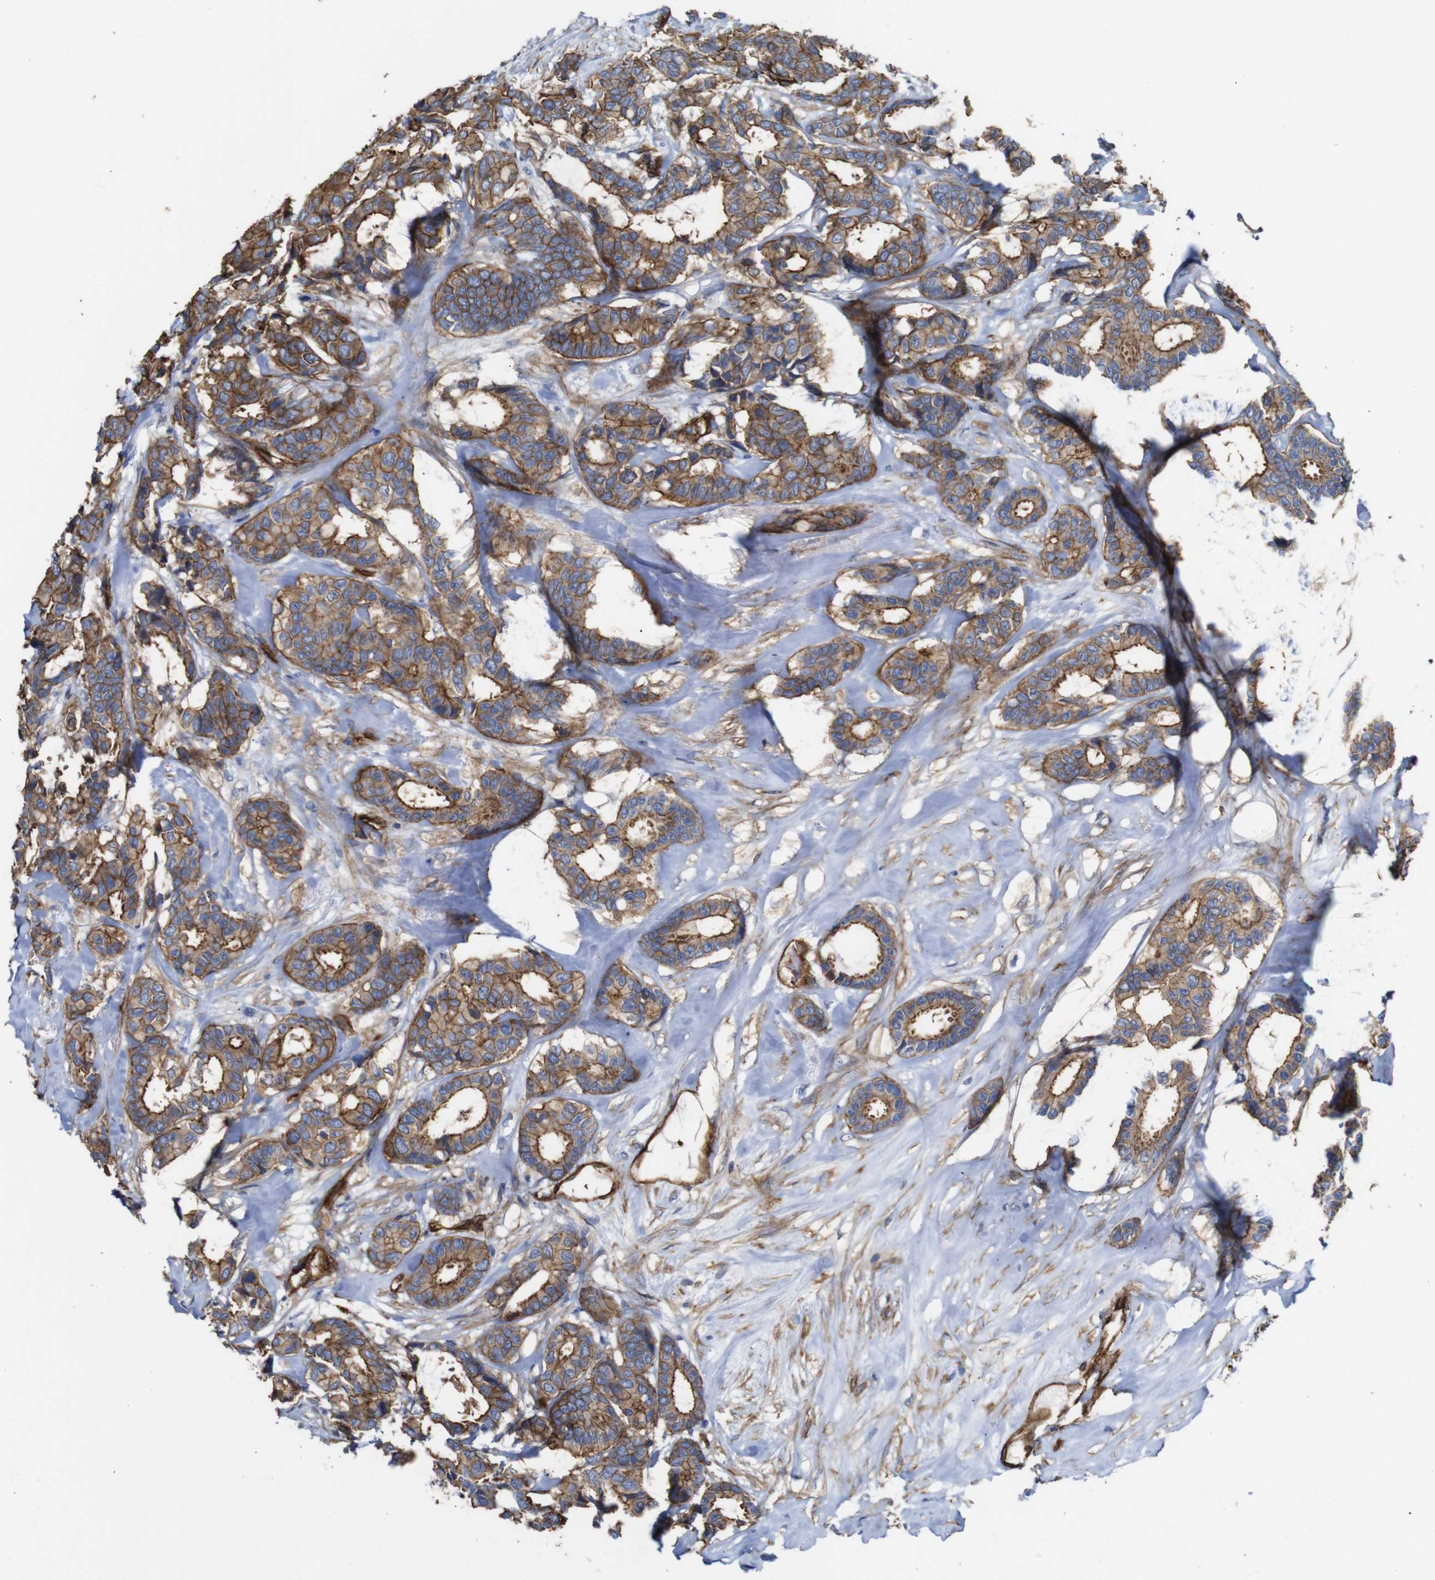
{"staining": {"intensity": "moderate", "quantity": ">75%", "location": "cytoplasmic/membranous"}, "tissue": "breast cancer", "cell_type": "Tumor cells", "image_type": "cancer", "snomed": [{"axis": "morphology", "description": "Duct carcinoma"}, {"axis": "topography", "description": "Breast"}], "caption": "Tumor cells show moderate cytoplasmic/membranous positivity in approximately >75% of cells in breast cancer.", "gene": "SPTBN1", "patient": {"sex": "female", "age": 87}}